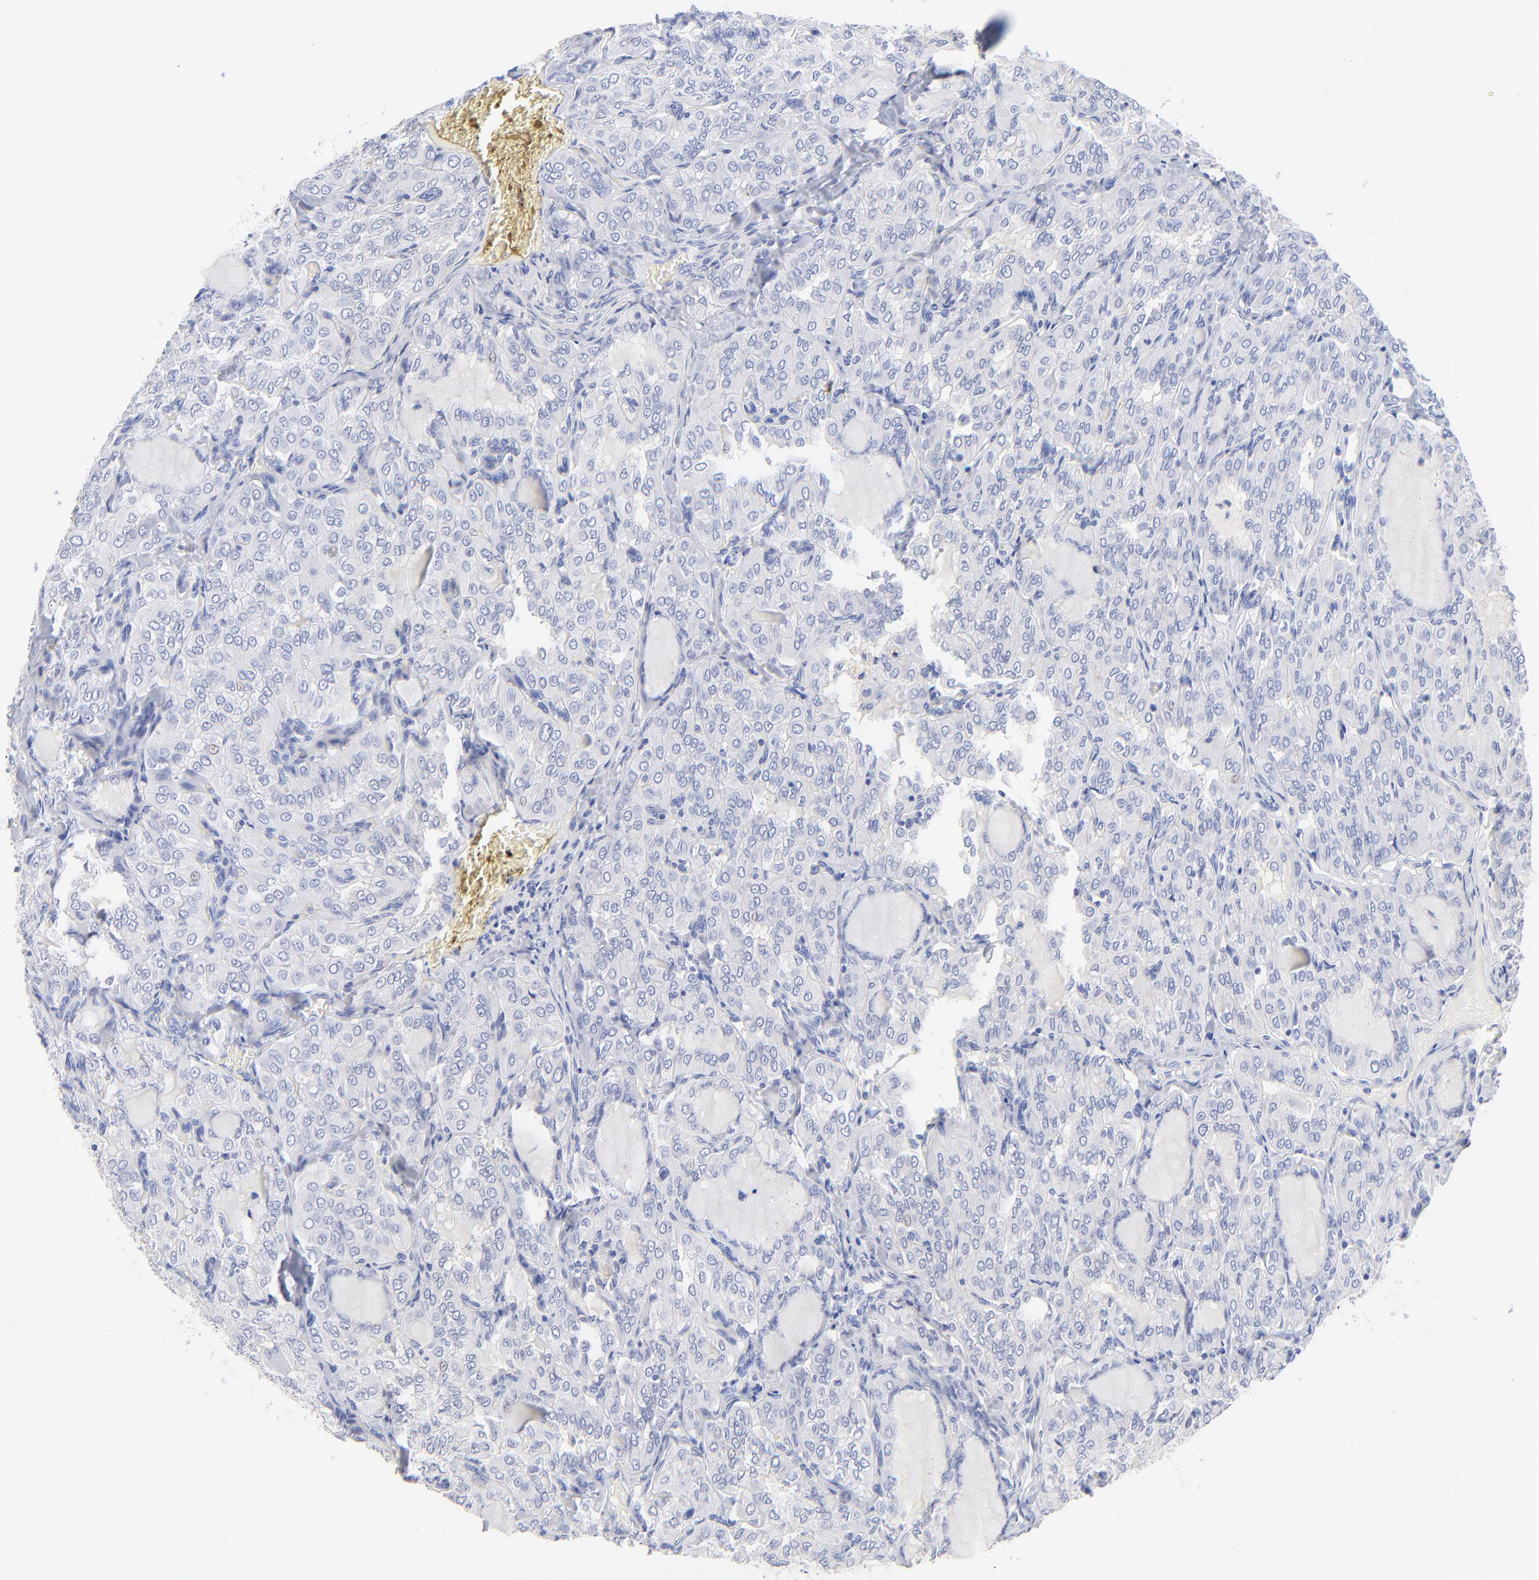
{"staining": {"intensity": "negative", "quantity": "none", "location": "none"}, "tissue": "thyroid cancer", "cell_type": "Tumor cells", "image_type": "cancer", "snomed": [{"axis": "morphology", "description": "Papillary adenocarcinoma, NOS"}, {"axis": "topography", "description": "Thyroid gland"}], "caption": "Papillary adenocarcinoma (thyroid) was stained to show a protein in brown. There is no significant expression in tumor cells. (DAB IHC visualized using brightfield microscopy, high magnification).", "gene": "SULT4A1", "patient": {"sex": "male", "age": 20}}